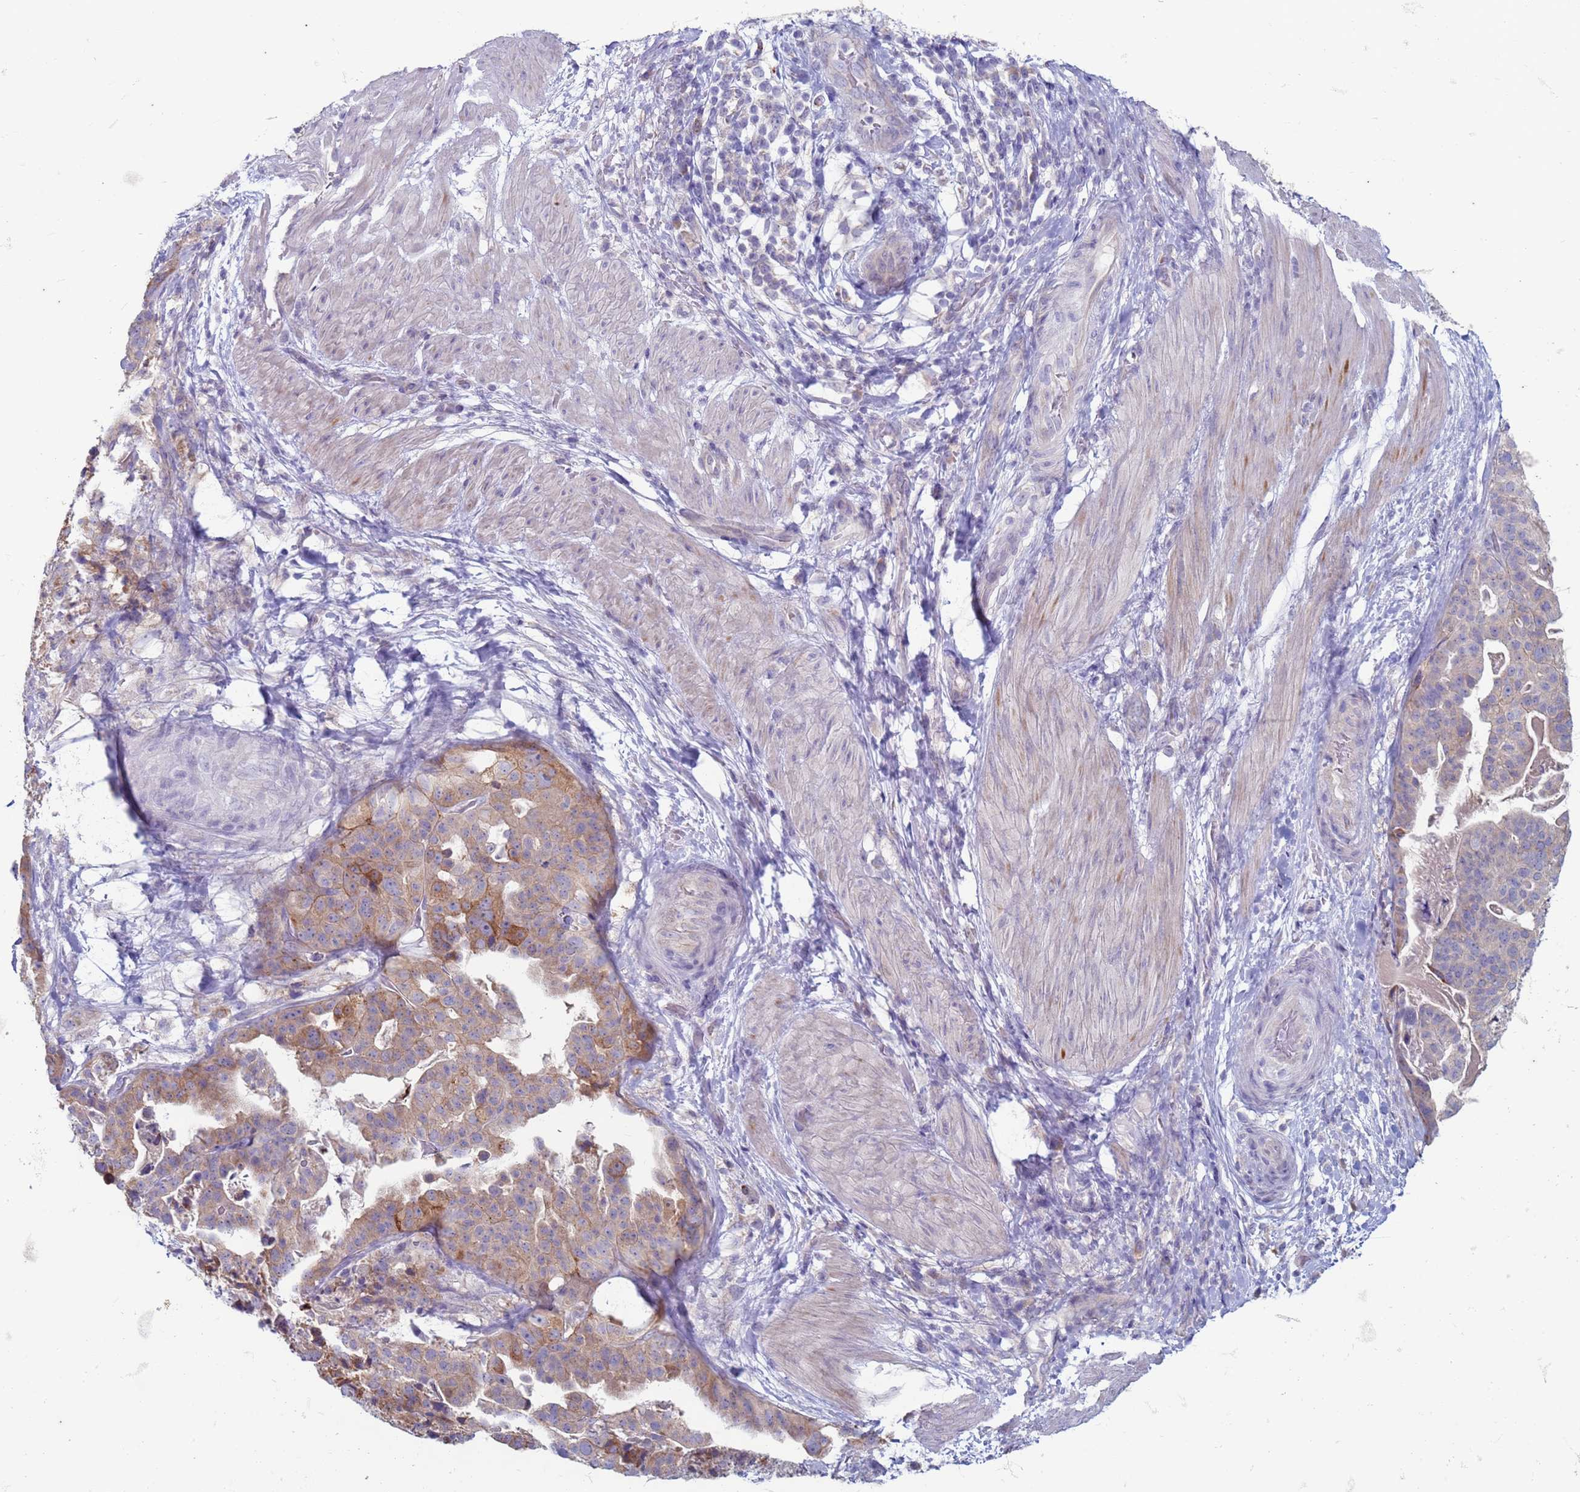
{"staining": {"intensity": "moderate", "quantity": "<25%", "location": "cytoplasmic/membranous"}, "tissue": "stomach cancer", "cell_type": "Tumor cells", "image_type": "cancer", "snomed": [{"axis": "morphology", "description": "Adenocarcinoma, NOS"}, {"axis": "topography", "description": "Stomach"}], "caption": "DAB immunohistochemical staining of human stomach cancer (adenocarcinoma) reveals moderate cytoplasmic/membranous protein staining in approximately <25% of tumor cells.", "gene": "SUCO", "patient": {"sex": "male", "age": 48}}